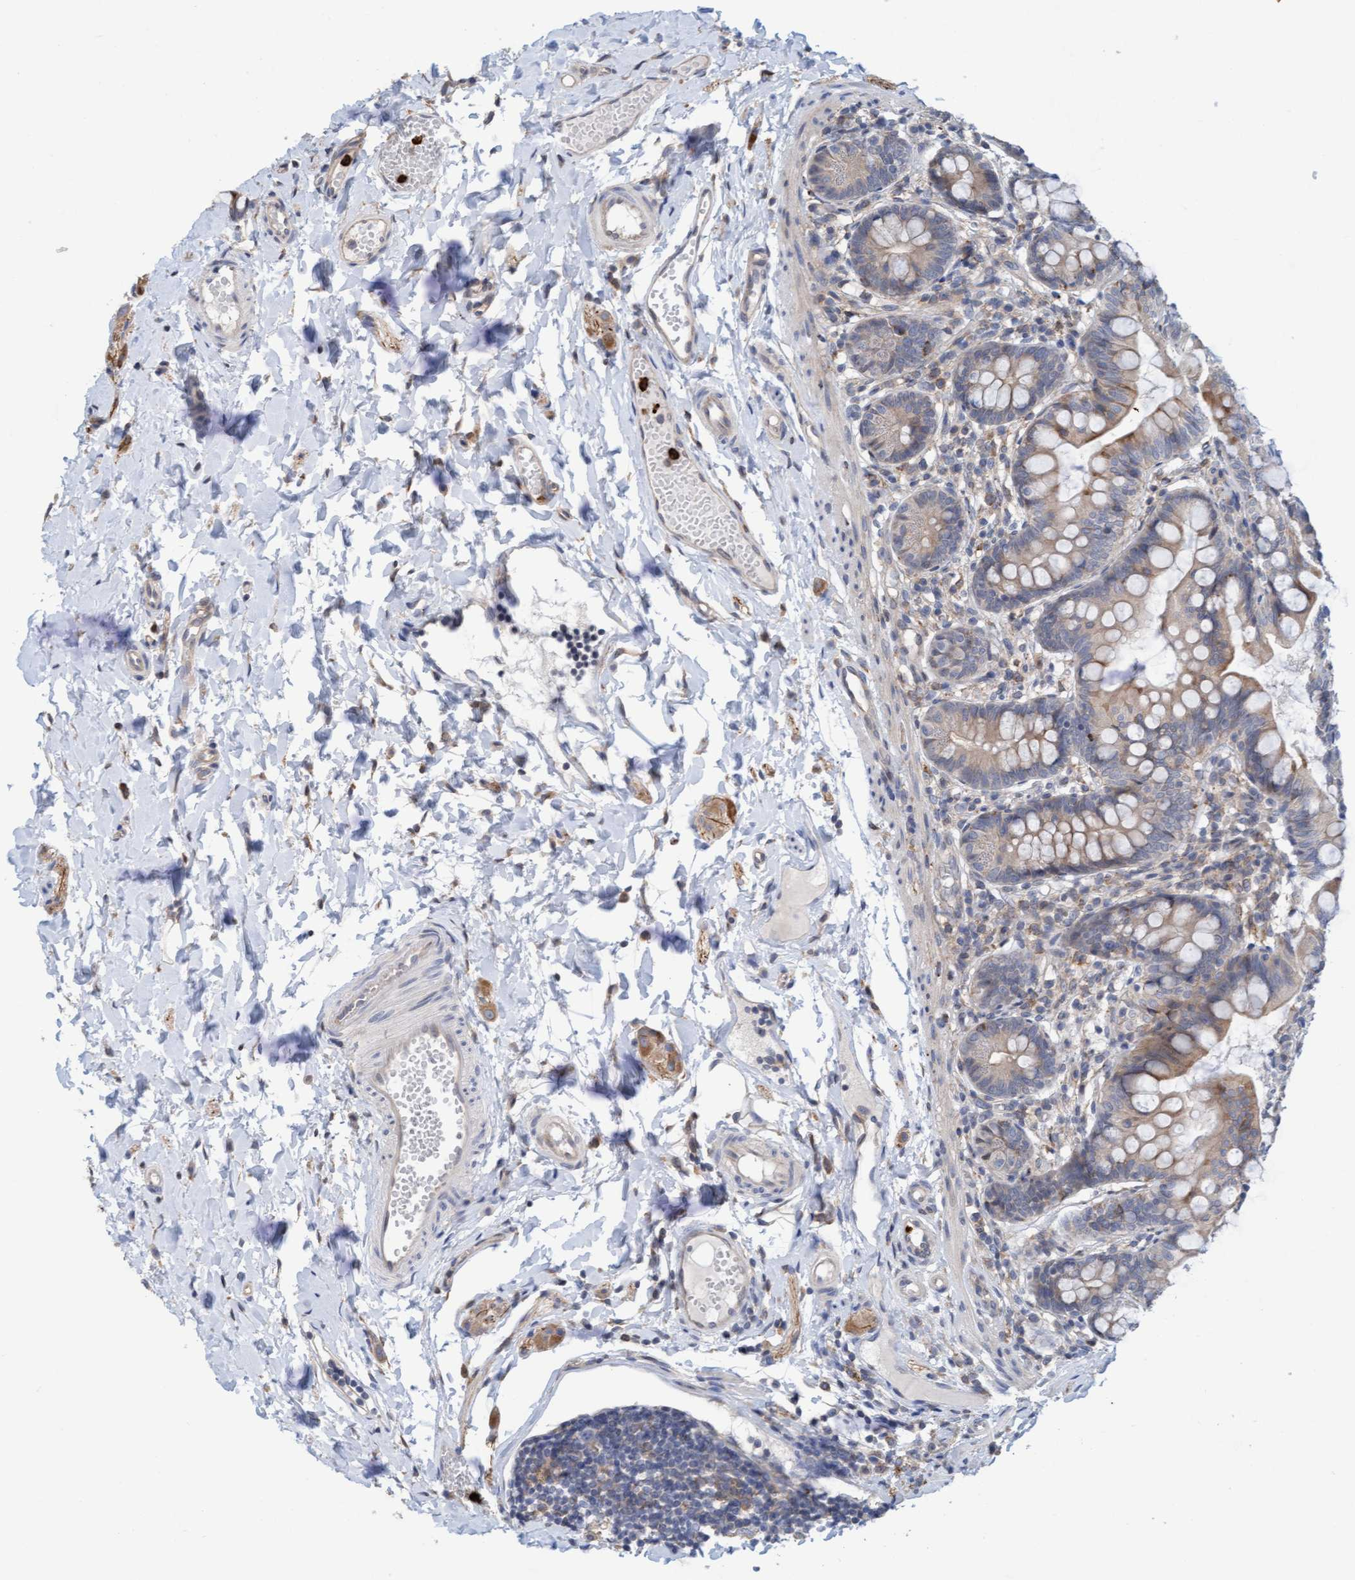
{"staining": {"intensity": "moderate", "quantity": ">75%", "location": "cytoplasmic/membranous"}, "tissue": "small intestine", "cell_type": "Glandular cells", "image_type": "normal", "snomed": [{"axis": "morphology", "description": "Normal tissue, NOS"}, {"axis": "topography", "description": "Small intestine"}], "caption": "Approximately >75% of glandular cells in benign human small intestine demonstrate moderate cytoplasmic/membranous protein expression as visualized by brown immunohistochemical staining.", "gene": "MMP8", "patient": {"sex": "male", "age": 7}}